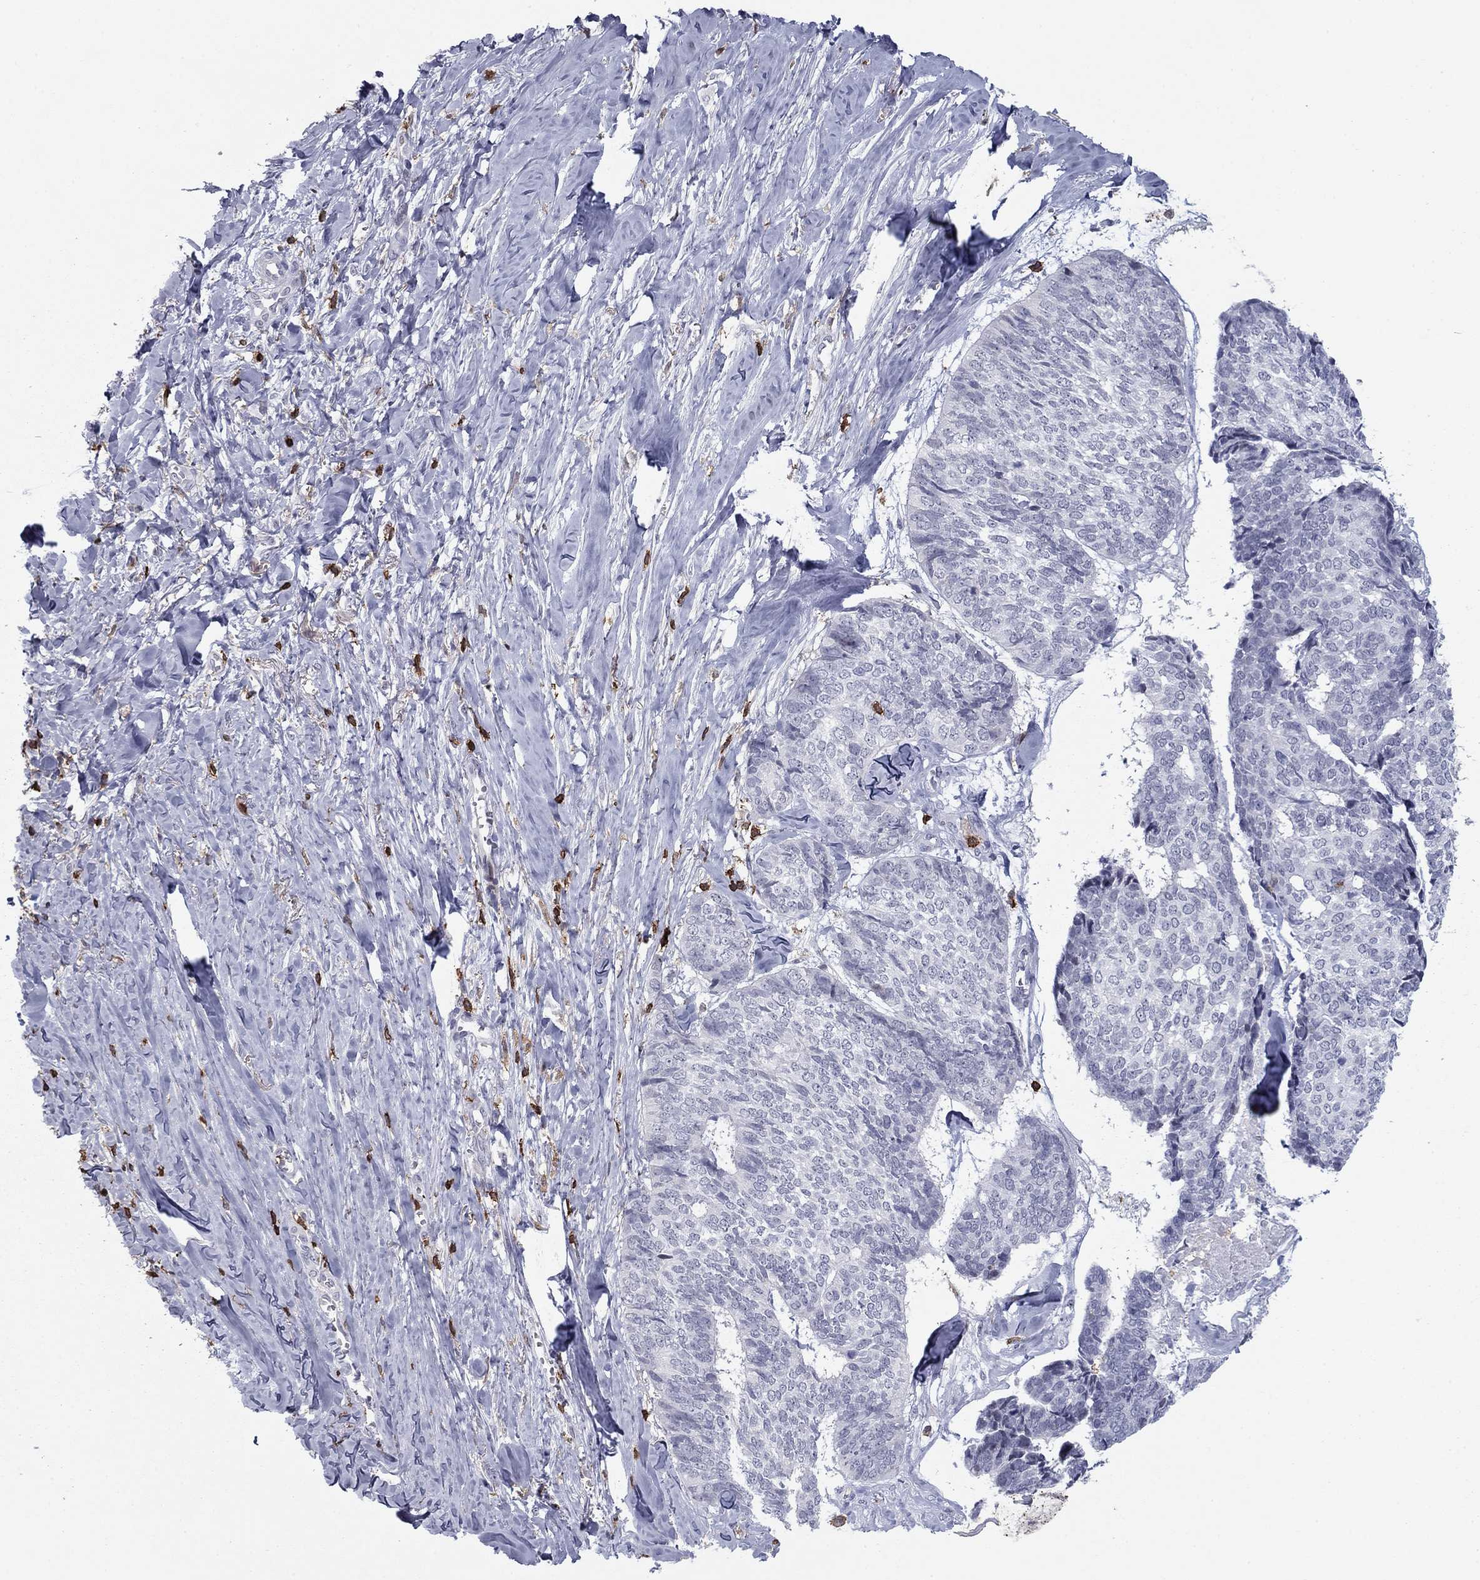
{"staining": {"intensity": "negative", "quantity": "none", "location": "none"}, "tissue": "skin cancer", "cell_type": "Tumor cells", "image_type": "cancer", "snomed": [{"axis": "morphology", "description": "Basal cell carcinoma"}, {"axis": "topography", "description": "Skin"}], "caption": "Immunohistochemistry (IHC) image of human skin basal cell carcinoma stained for a protein (brown), which demonstrates no expression in tumor cells.", "gene": "ARHGAP27", "patient": {"sex": "male", "age": 86}}